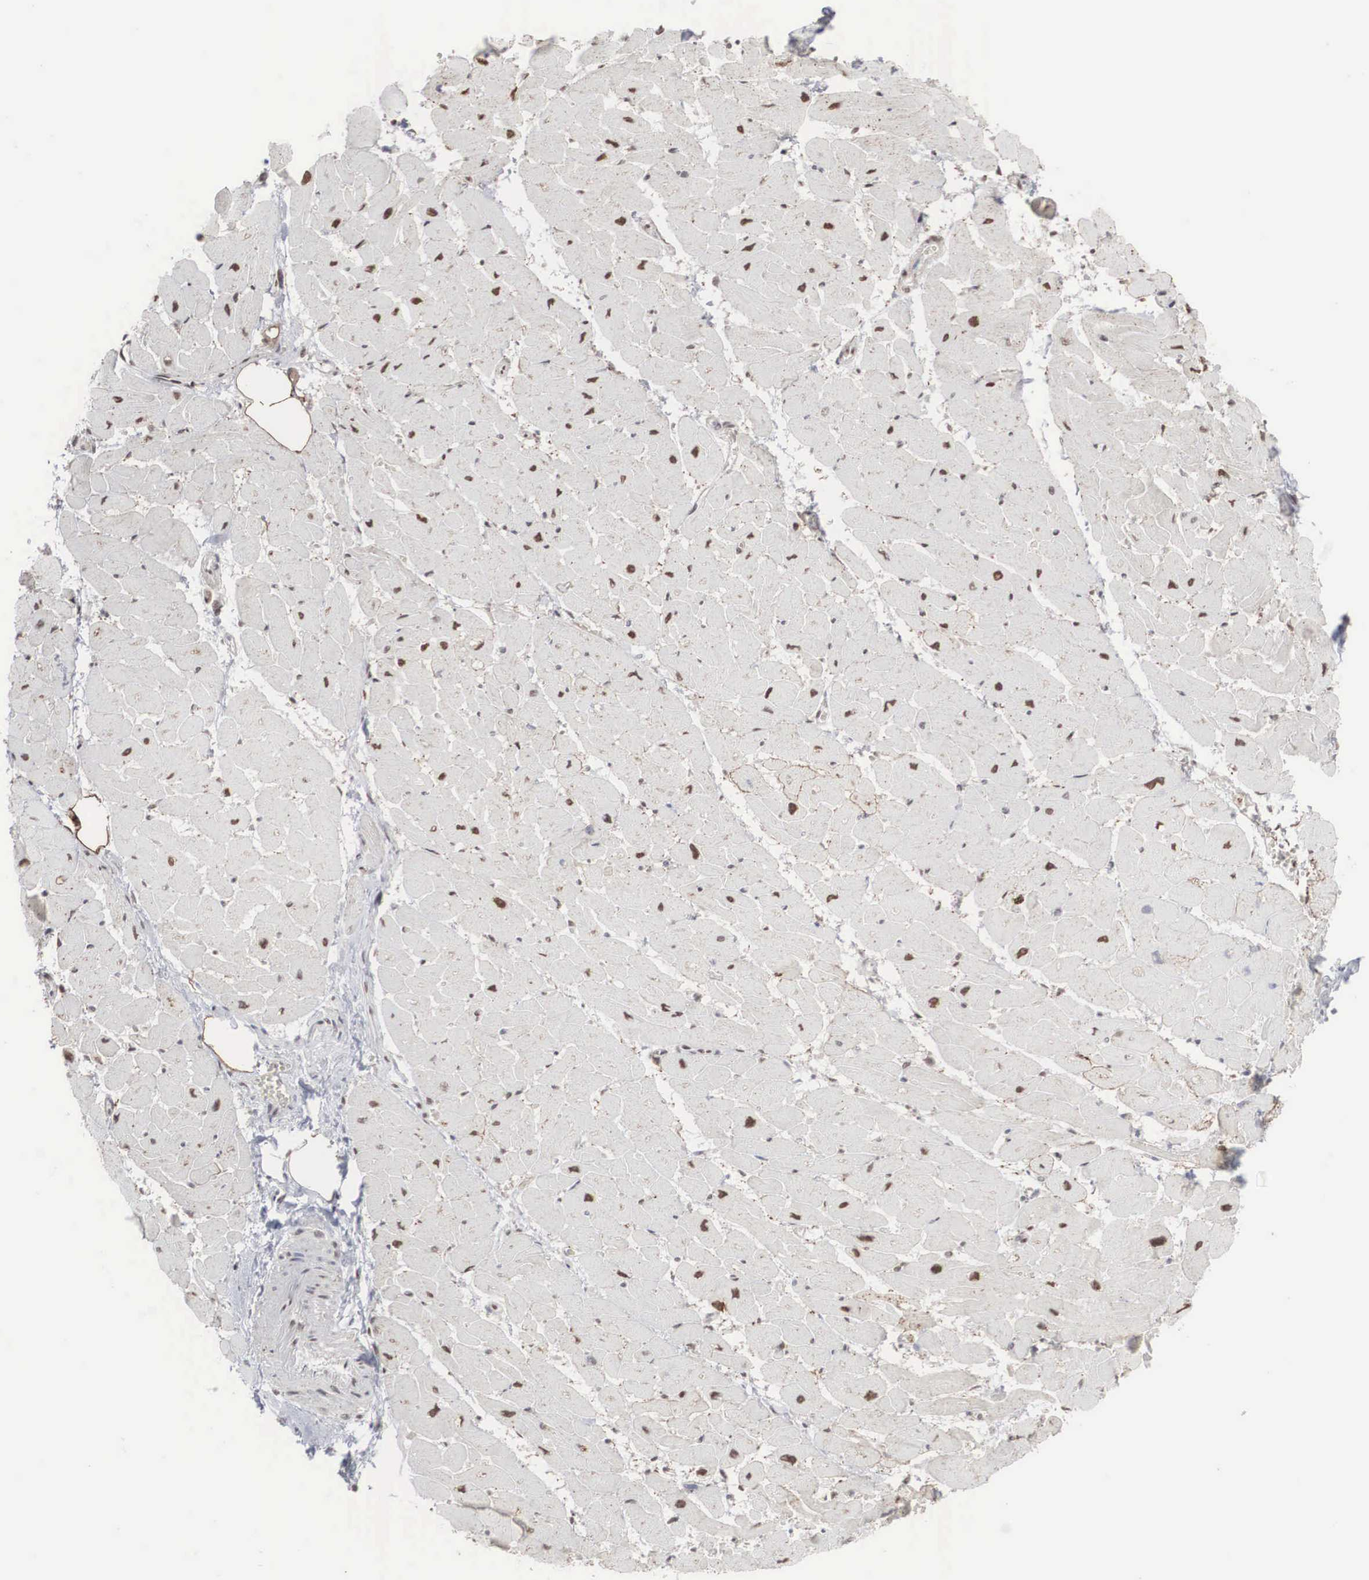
{"staining": {"intensity": "moderate", "quantity": "25%-75%", "location": "nuclear"}, "tissue": "heart muscle", "cell_type": "Cardiomyocytes", "image_type": "normal", "snomed": [{"axis": "morphology", "description": "Normal tissue, NOS"}, {"axis": "topography", "description": "Heart"}], "caption": "There is medium levels of moderate nuclear staining in cardiomyocytes of unremarkable heart muscle, as demonstrated by immunohistochemical staining (brown color).", "gene": "AUTS2", "patient": {"sex": "female", "age": 19}}